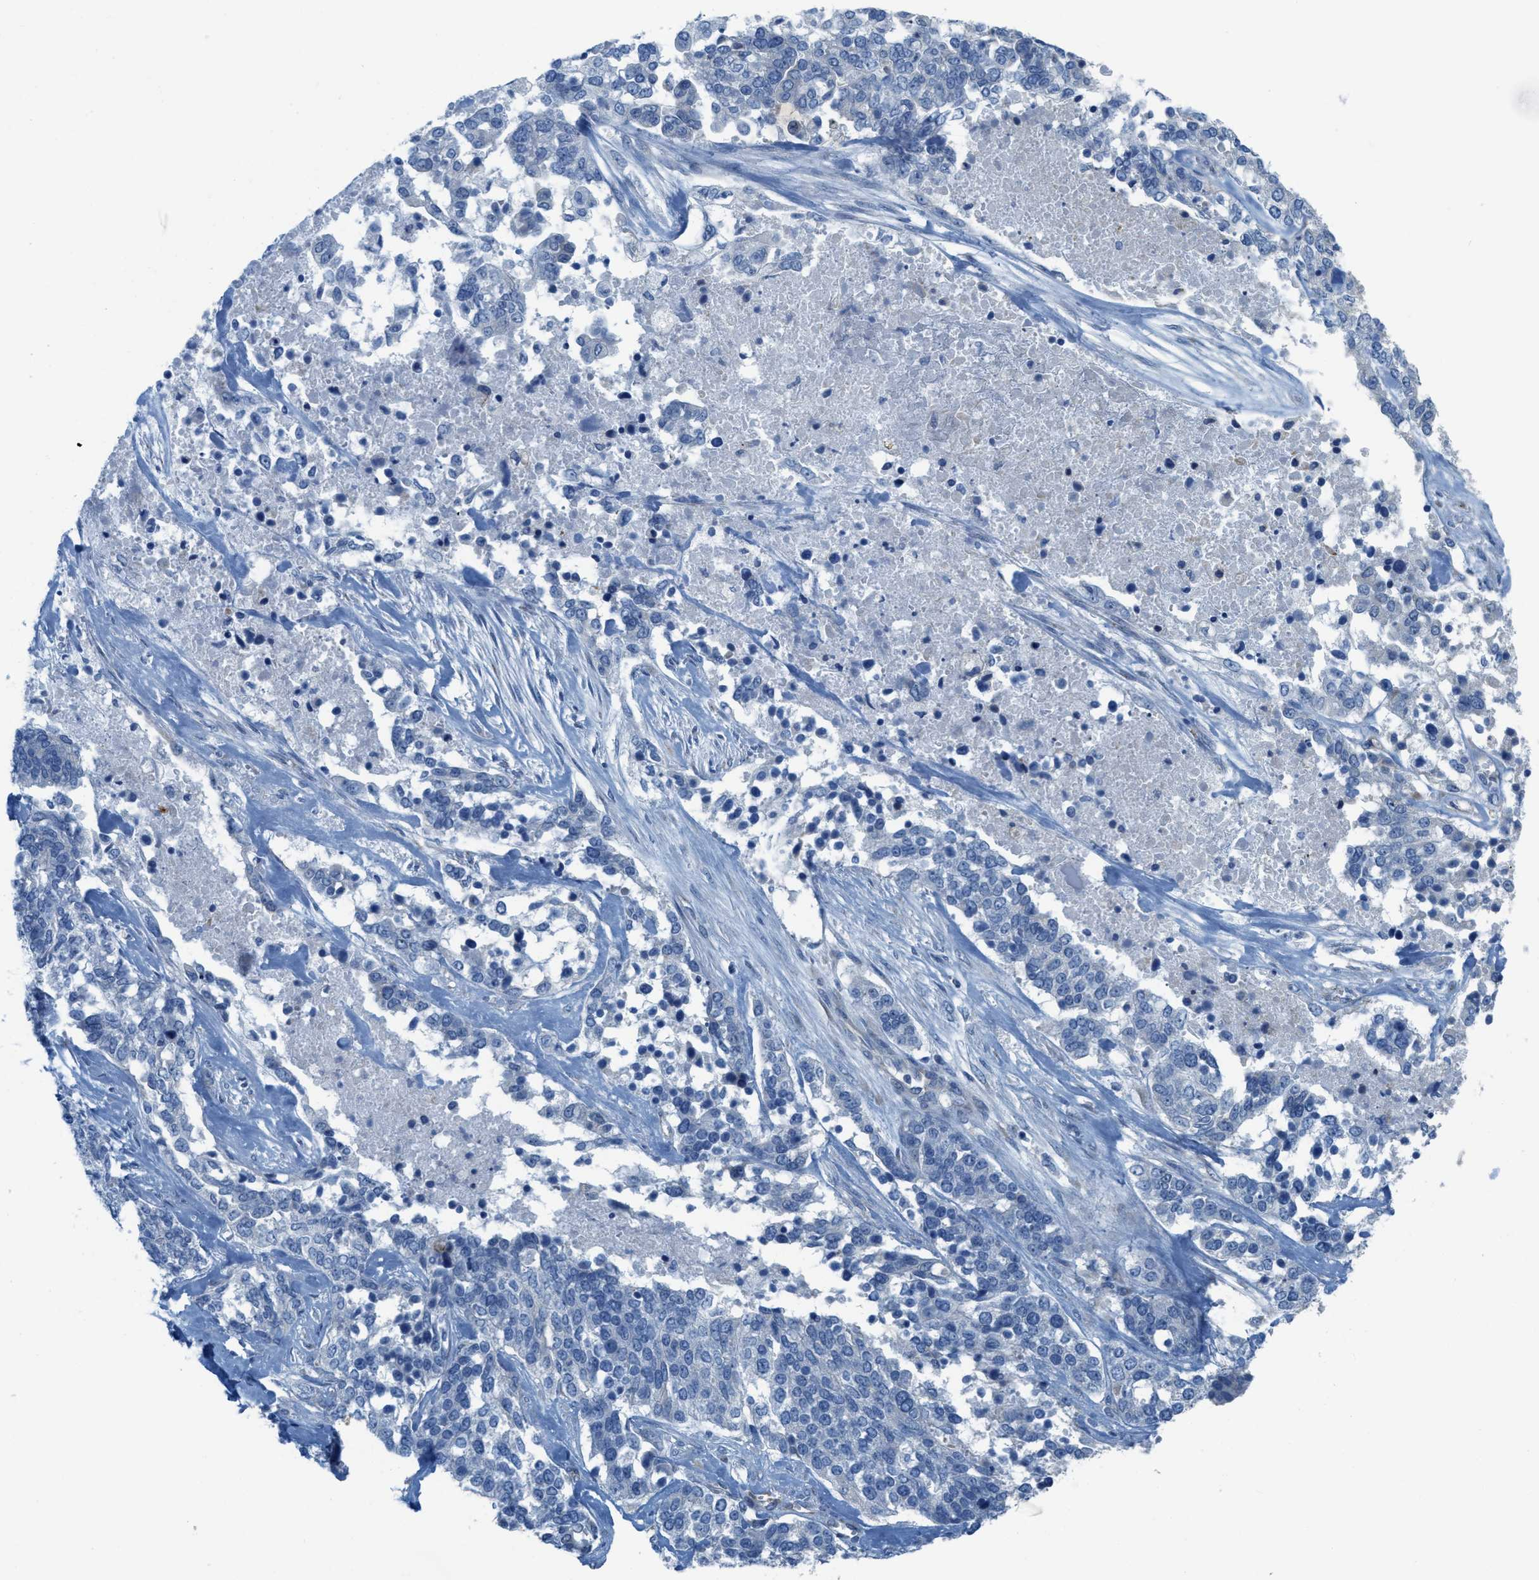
{"staining": {"intensity": "negative", "quantity": "none", "location": "none"}, "tissue": "ovarian cancer", "cell_type": "Tumor cells", "image_type": "cancer", "snomed": [{"axis": "morphology", "description": "Cystadenocarcinoma, serous, NOS"}, {"axis": "topography", "description": "Ovary"}], "caption": "High power microscopy histopathology image of an immunohistochemistry histopathology image of ovarian serous cystadenocarcinoma, revealing no significant staining in tumor cells. The staining was performed using DAB (3,3'-diaminobenzidine) to visualize the protein expression in brown, while the nuclei were stained in blue with hematoxylin (Magnification: 20x).", "gene": "ASGR1", "patient": {"sex": "female", "age": 44}}